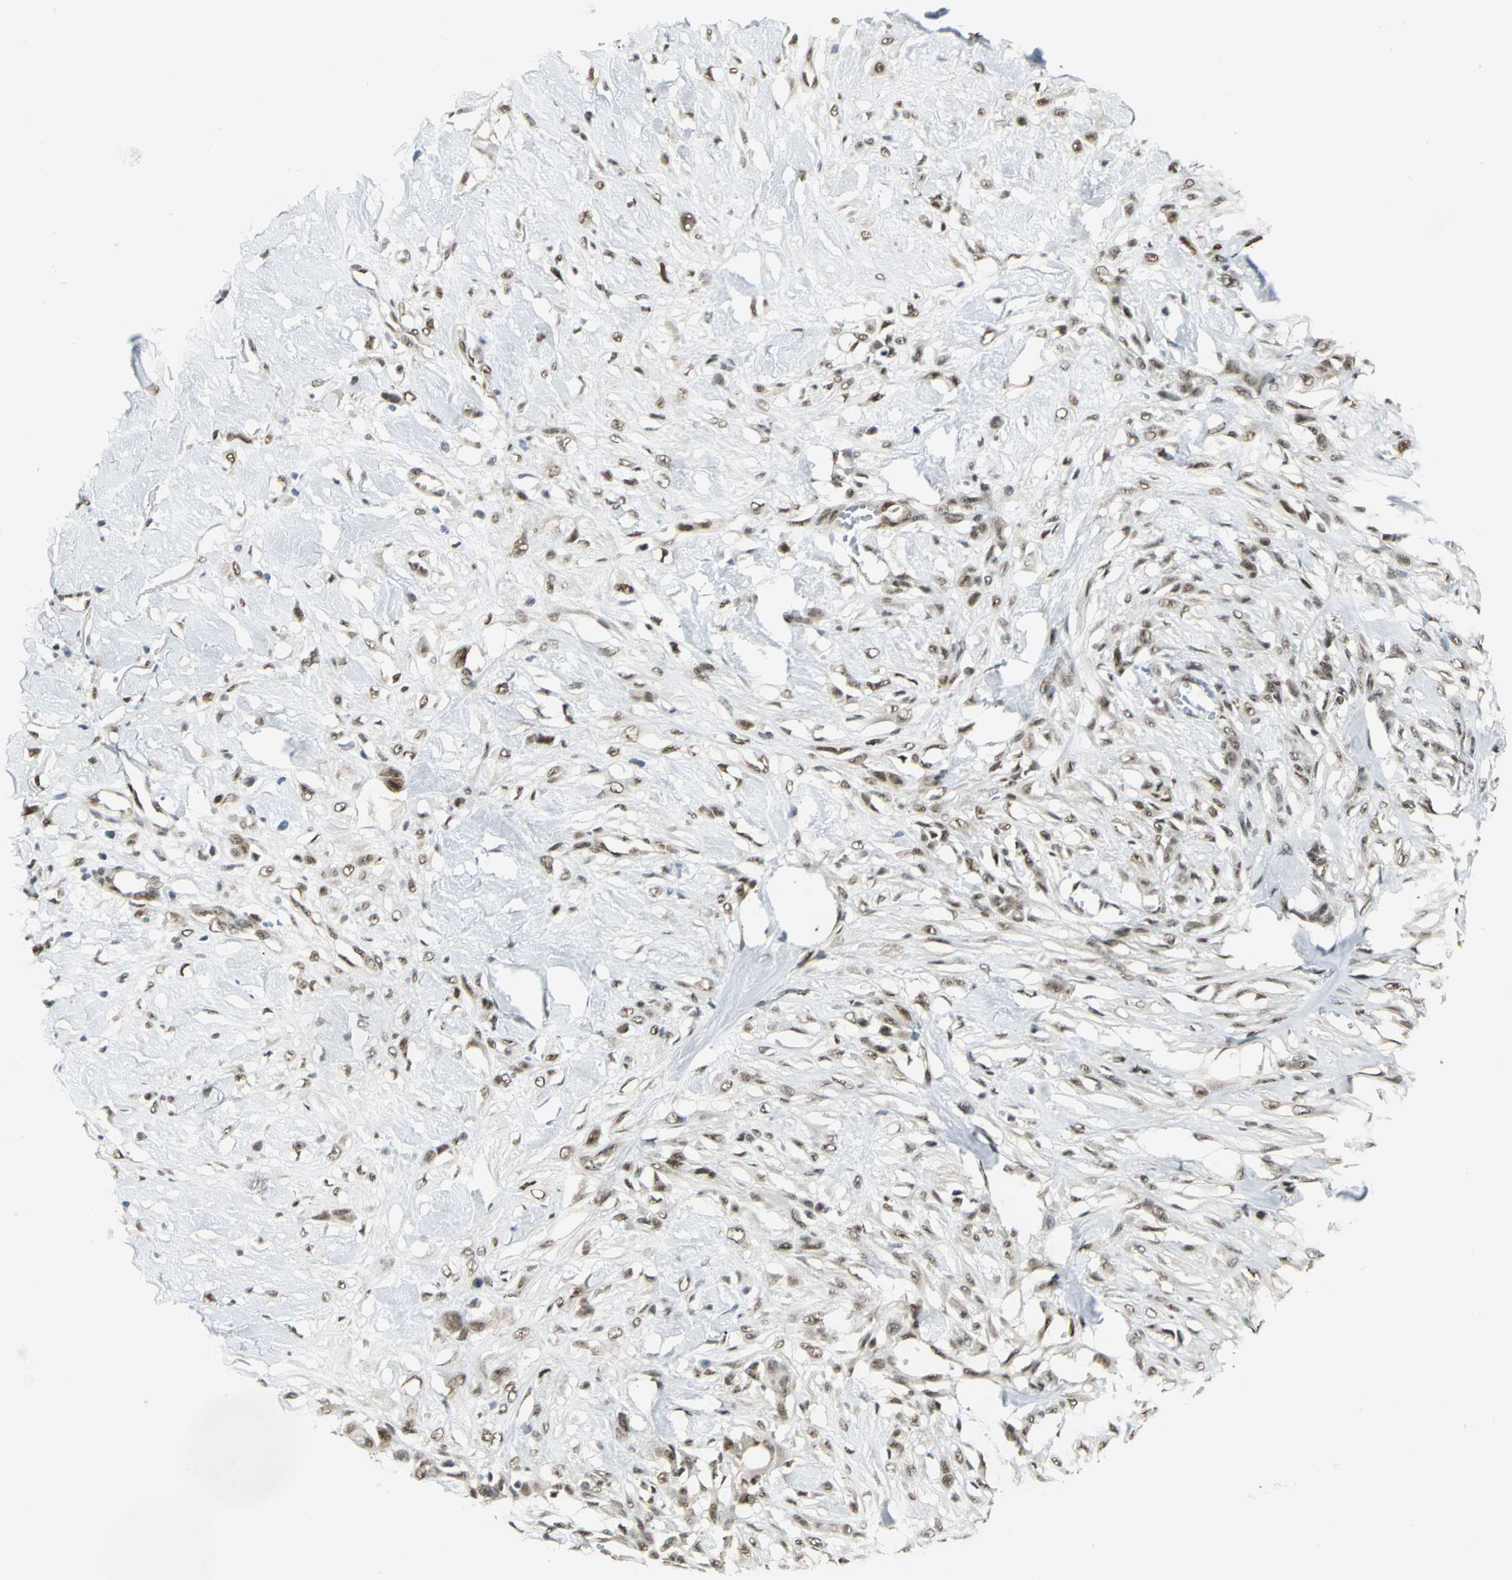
{"staining": {"intensity": "negative", "quantity": "none", "location": "none"}, "tissue": "skin cancer", "cell_type": "Tumor cells", "image_type": "cancer", "snomed": [{"axis": "morphology", "description": "Normal tissue, NOS"}, {"axis": "morphology", "description": "Squamous cell carcinoma, NOS"}, {"axis": "topography", "description": "Skin"}], "caption": "Immunohistochemical staining of human skin cancer displays no significant positivity in tumor cells. Brightfield microscopy of immunohistochemistry stained with DAB (brown) and hematoxylin (blue), captured at high magnification.", "gene": "DDX5", "patient": {"sex": "female", "age": 59}}